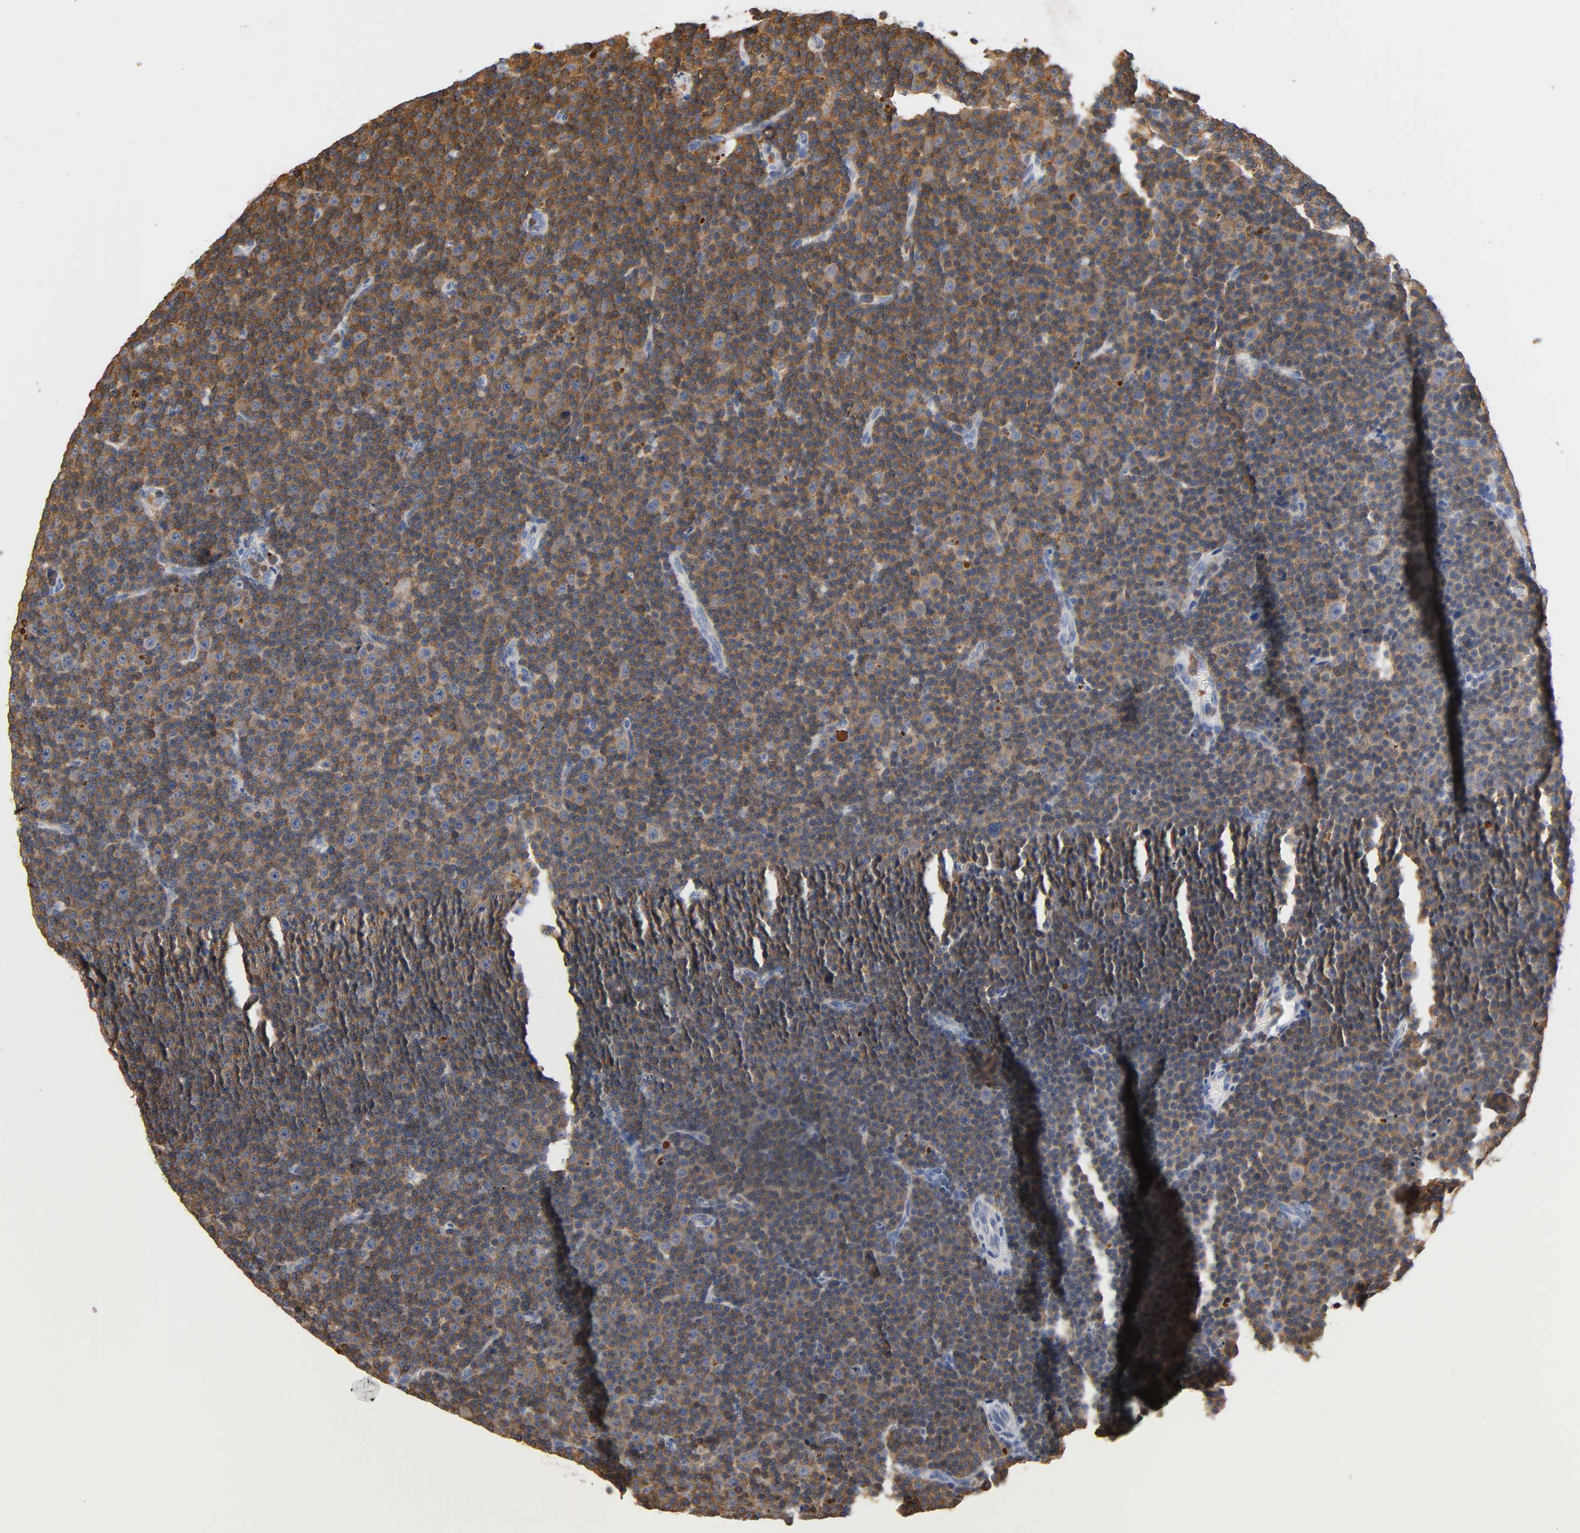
{"staining": {"intensity": "moderate", "quantity": ">75%", "location": "cytoplasmic/membranous"}, "tissue": "lymphoma", "cell_type": "Tumor cells", "image_type": "cancer", "snomed": [{"axis": "morphology", "description": "Malignant lymphoma, non-Hodgkin's type, Low grade"}, {"axis": "topography", "description": "Lymph node"}], "caption": "There is medium levels of moderate cytoplasmic/membranous expression in tumor cells of lymphoma, as demonstrated by immunohistochemical staining (brown color).", "gene": "UCKL1", "patient": {"sex": "female", "age": 67}}